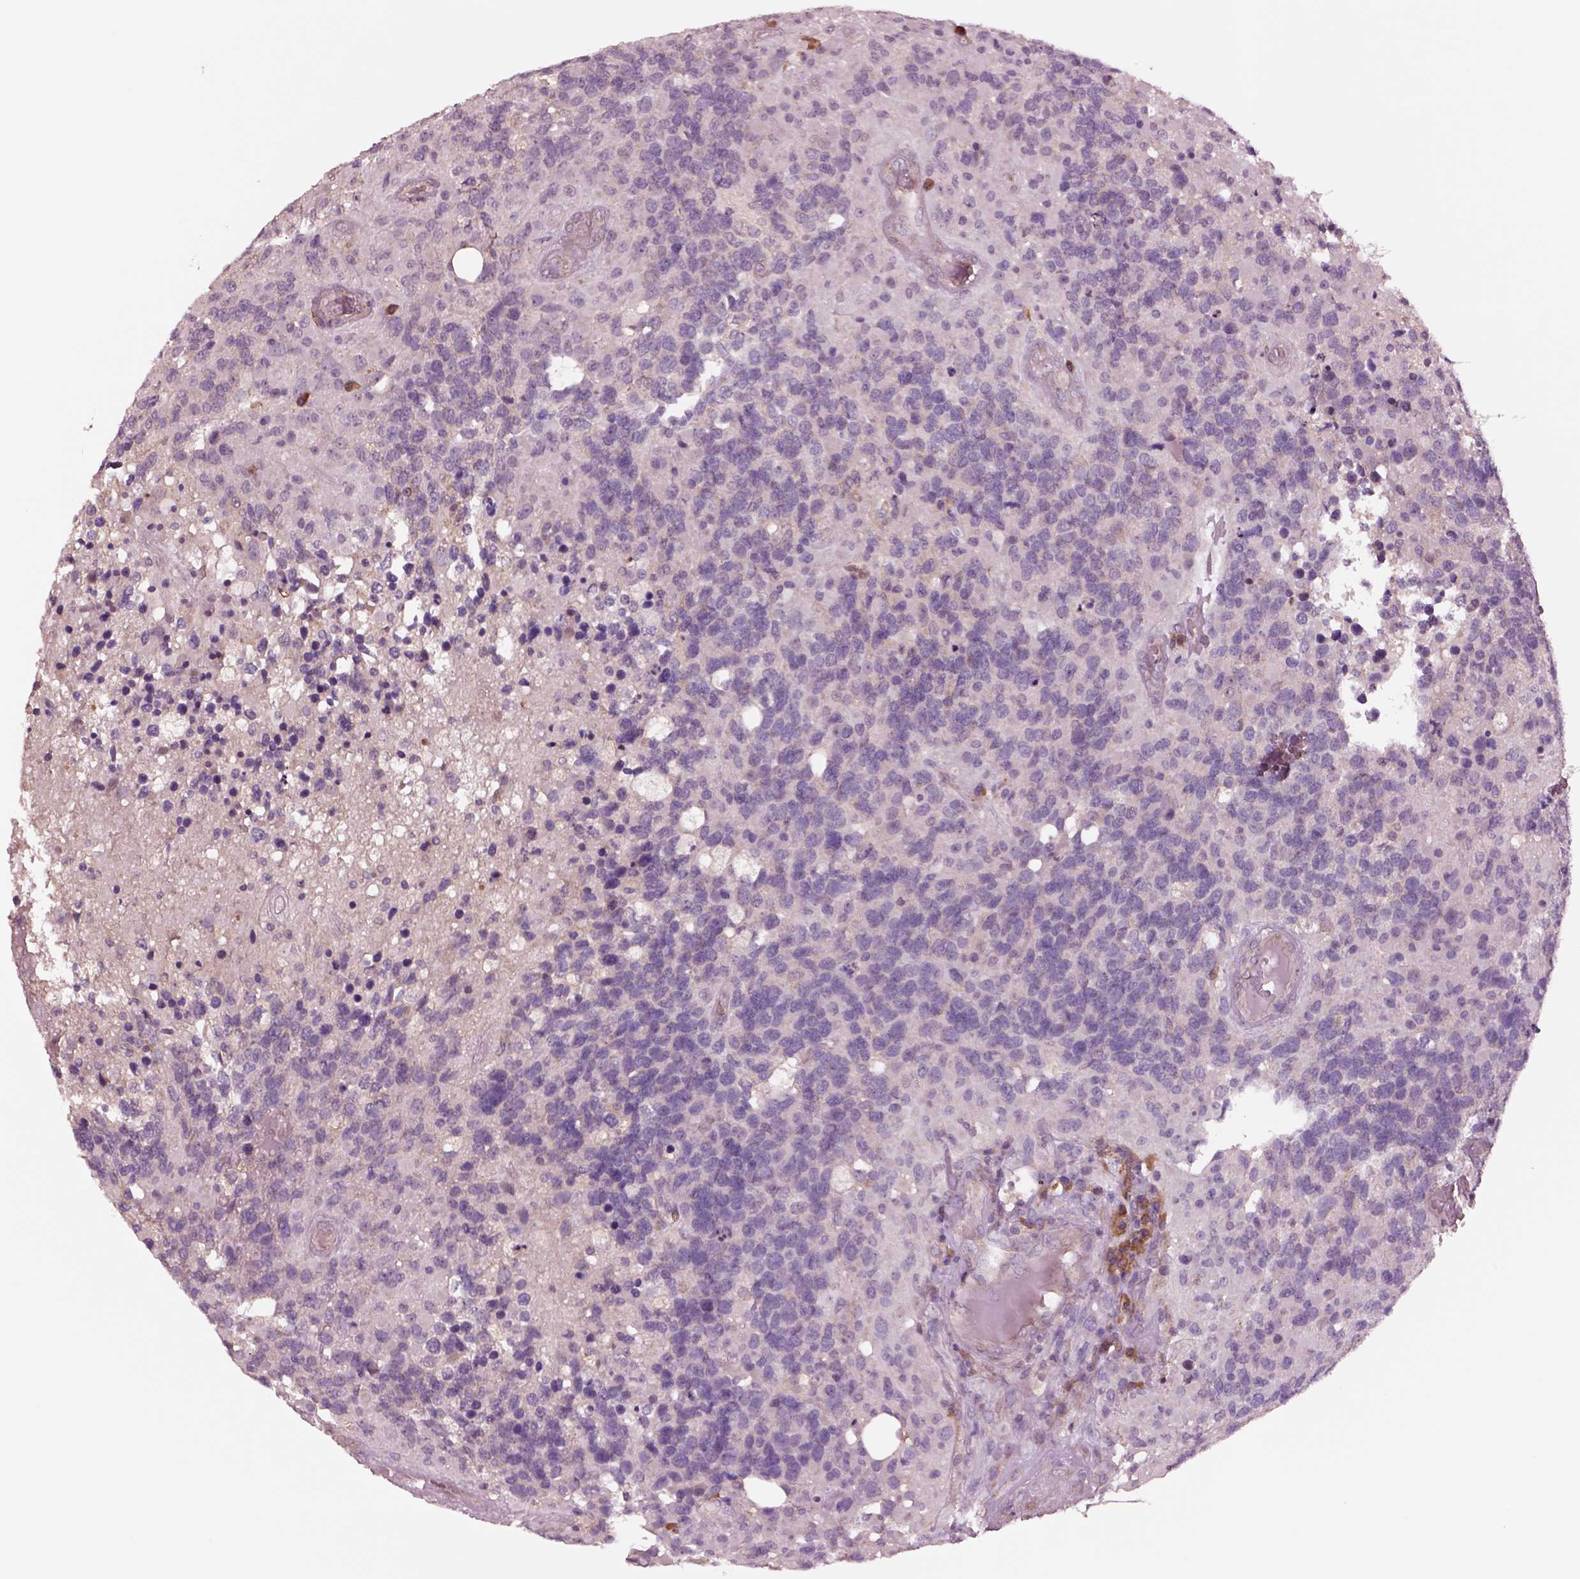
{"staining": {"intensity": "negative", "quantity": "none", "location": "none"}, "tissue": "glioma", "cell_type": "Tumor cells", "image_type": "cancer", "snomed": [{"axis": "morphology", "description": "Glioma, malignant, High grade"}, {"axis": "topography", "description": "Brain"}], "caption": "Tumor cells are negative for brown protein staining in malignant high-grade glioma. Nuclei are stained in blue.", "gene": "HTR1B", "patient": {"sex": "female", "age": 40}}